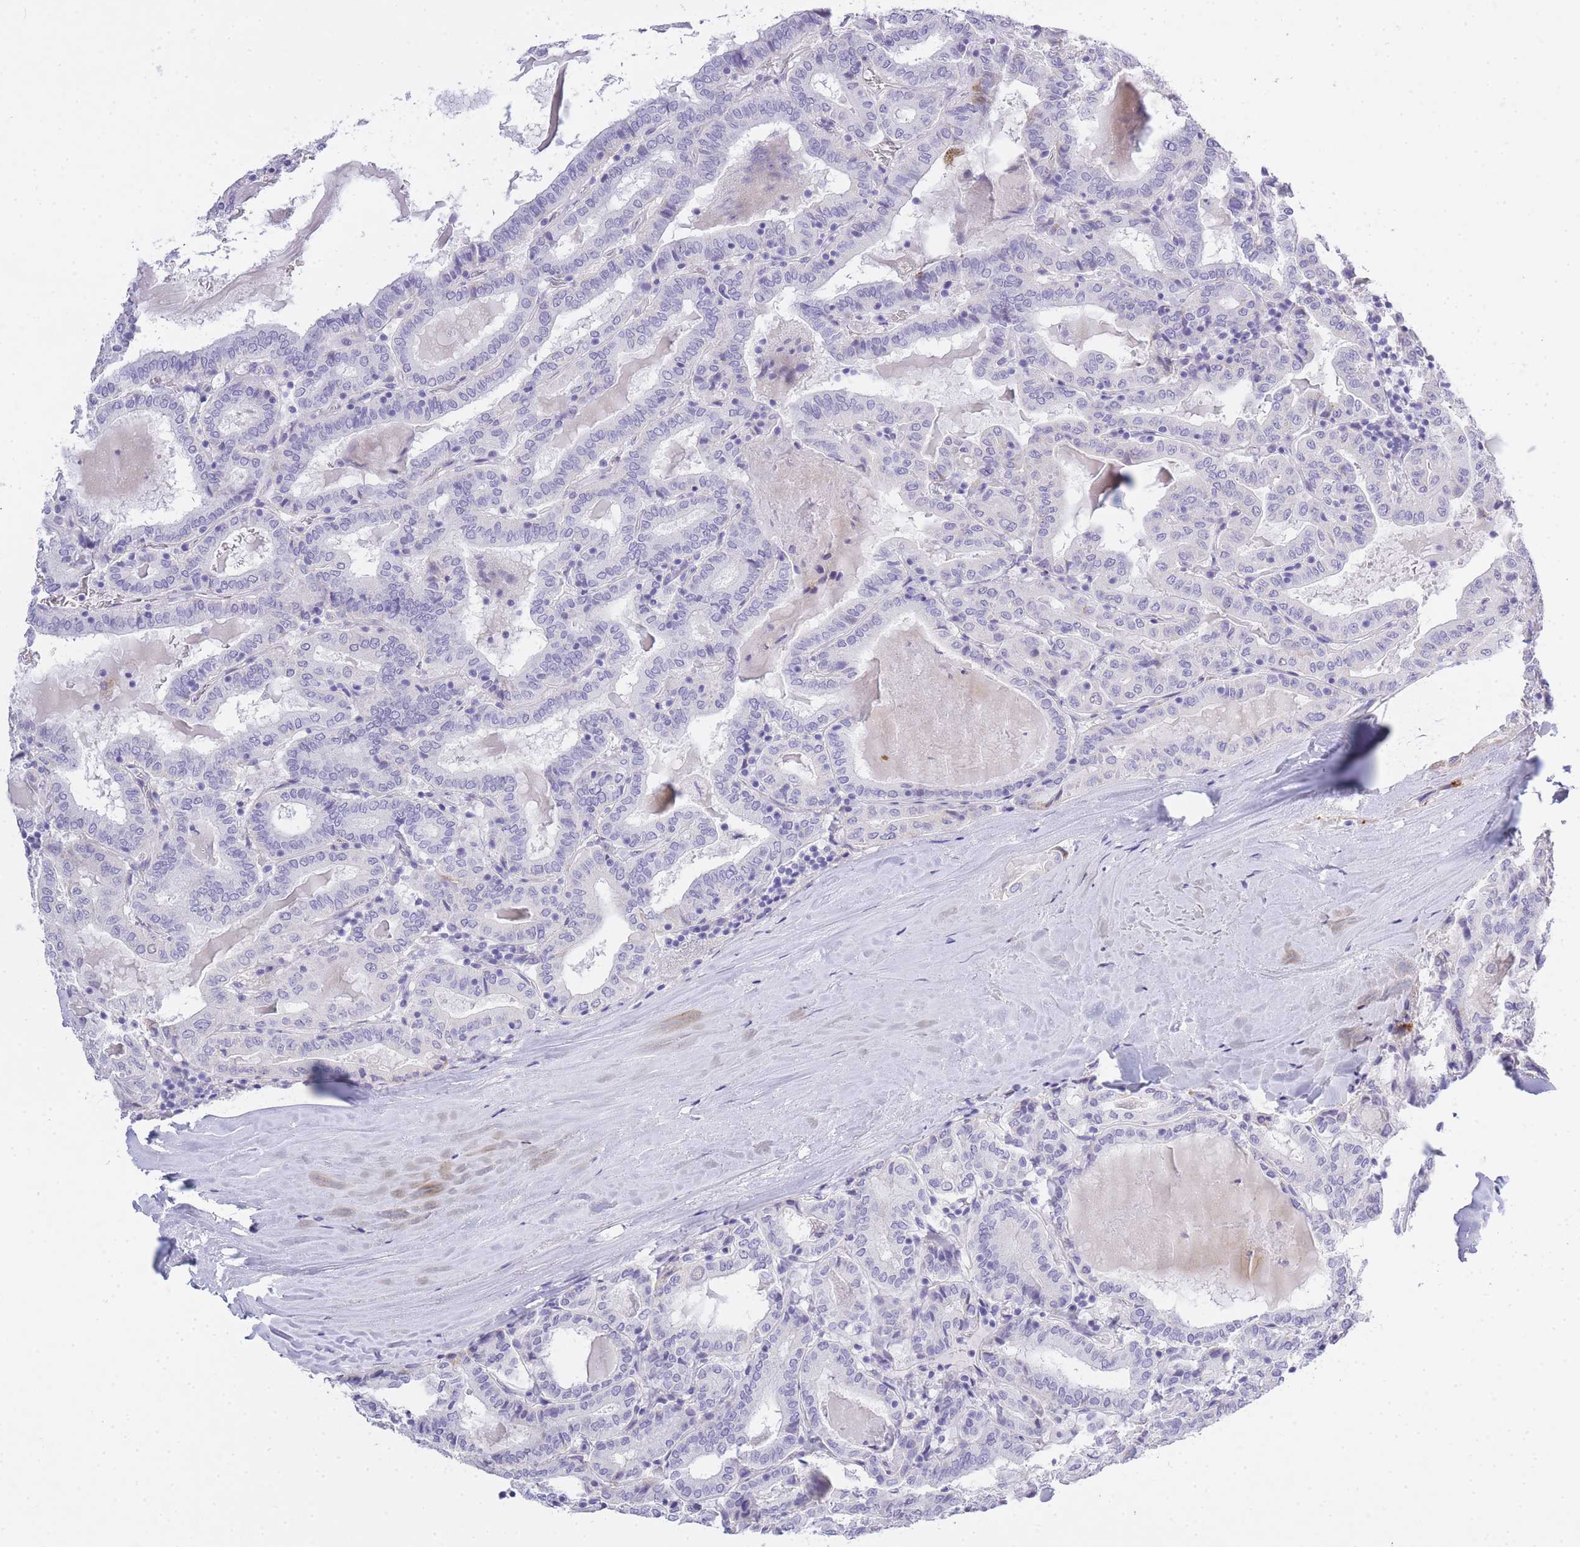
{"staining": {"intensity": "negative", "quantity": "none", "location": "none"}, "tissue": "thyroid cancer", "cell_type": "Tumor cells", "image_type": "cancer", "snomed": [{"axis": "morphology", "description": "Papillary adenocarcinoma, NOS"}, {"axis": "topography", "description": "Thyroid gland"}], "caption": "This photomicrograph is of thyroid cancer stained with immunohistochemistry to label a protein in brown with the nuclei are counter-stained blue. There is no positivity in tumor cells.", "gene": "RHO", "patient": {"sex": "female", "age": 72}}